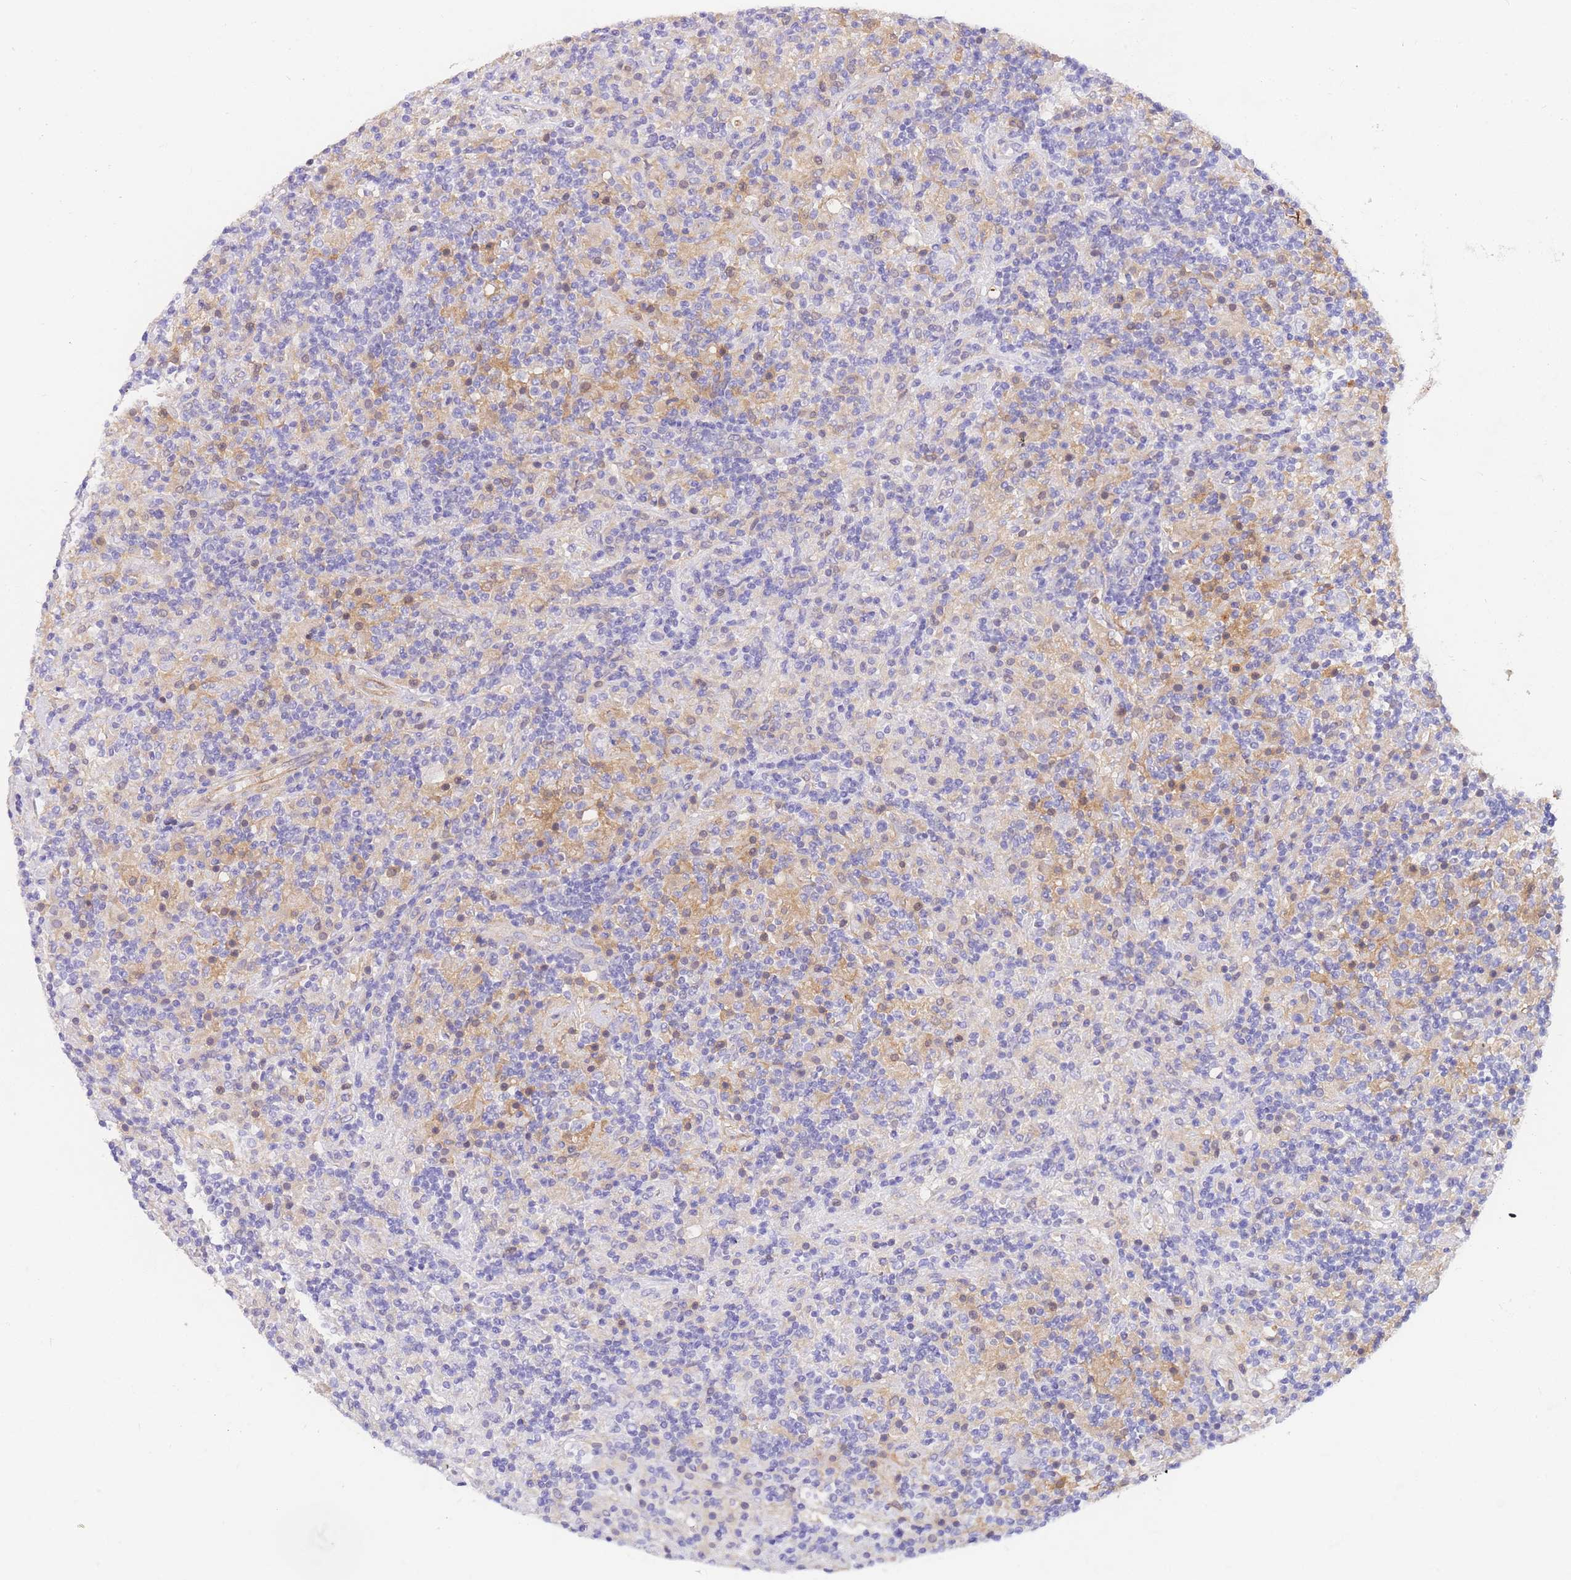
{"staining": {"intensity": "negative", "quantity": "none", "location": "none"}, "tissue": "lymphoma", "cell_type": "Tumor cells", "image_type": "cancer", "snomed": [{"axis": "morphology", "description": "Hodgkin's disease, NOS"}, {"axis": "topography", "description": "Lymph node"}], "caption": "The image shows no staining of tumor cells in Hodgkin's disease.", "gene": "SRSF12", "patient": {"sex": "male", "age": 70}}